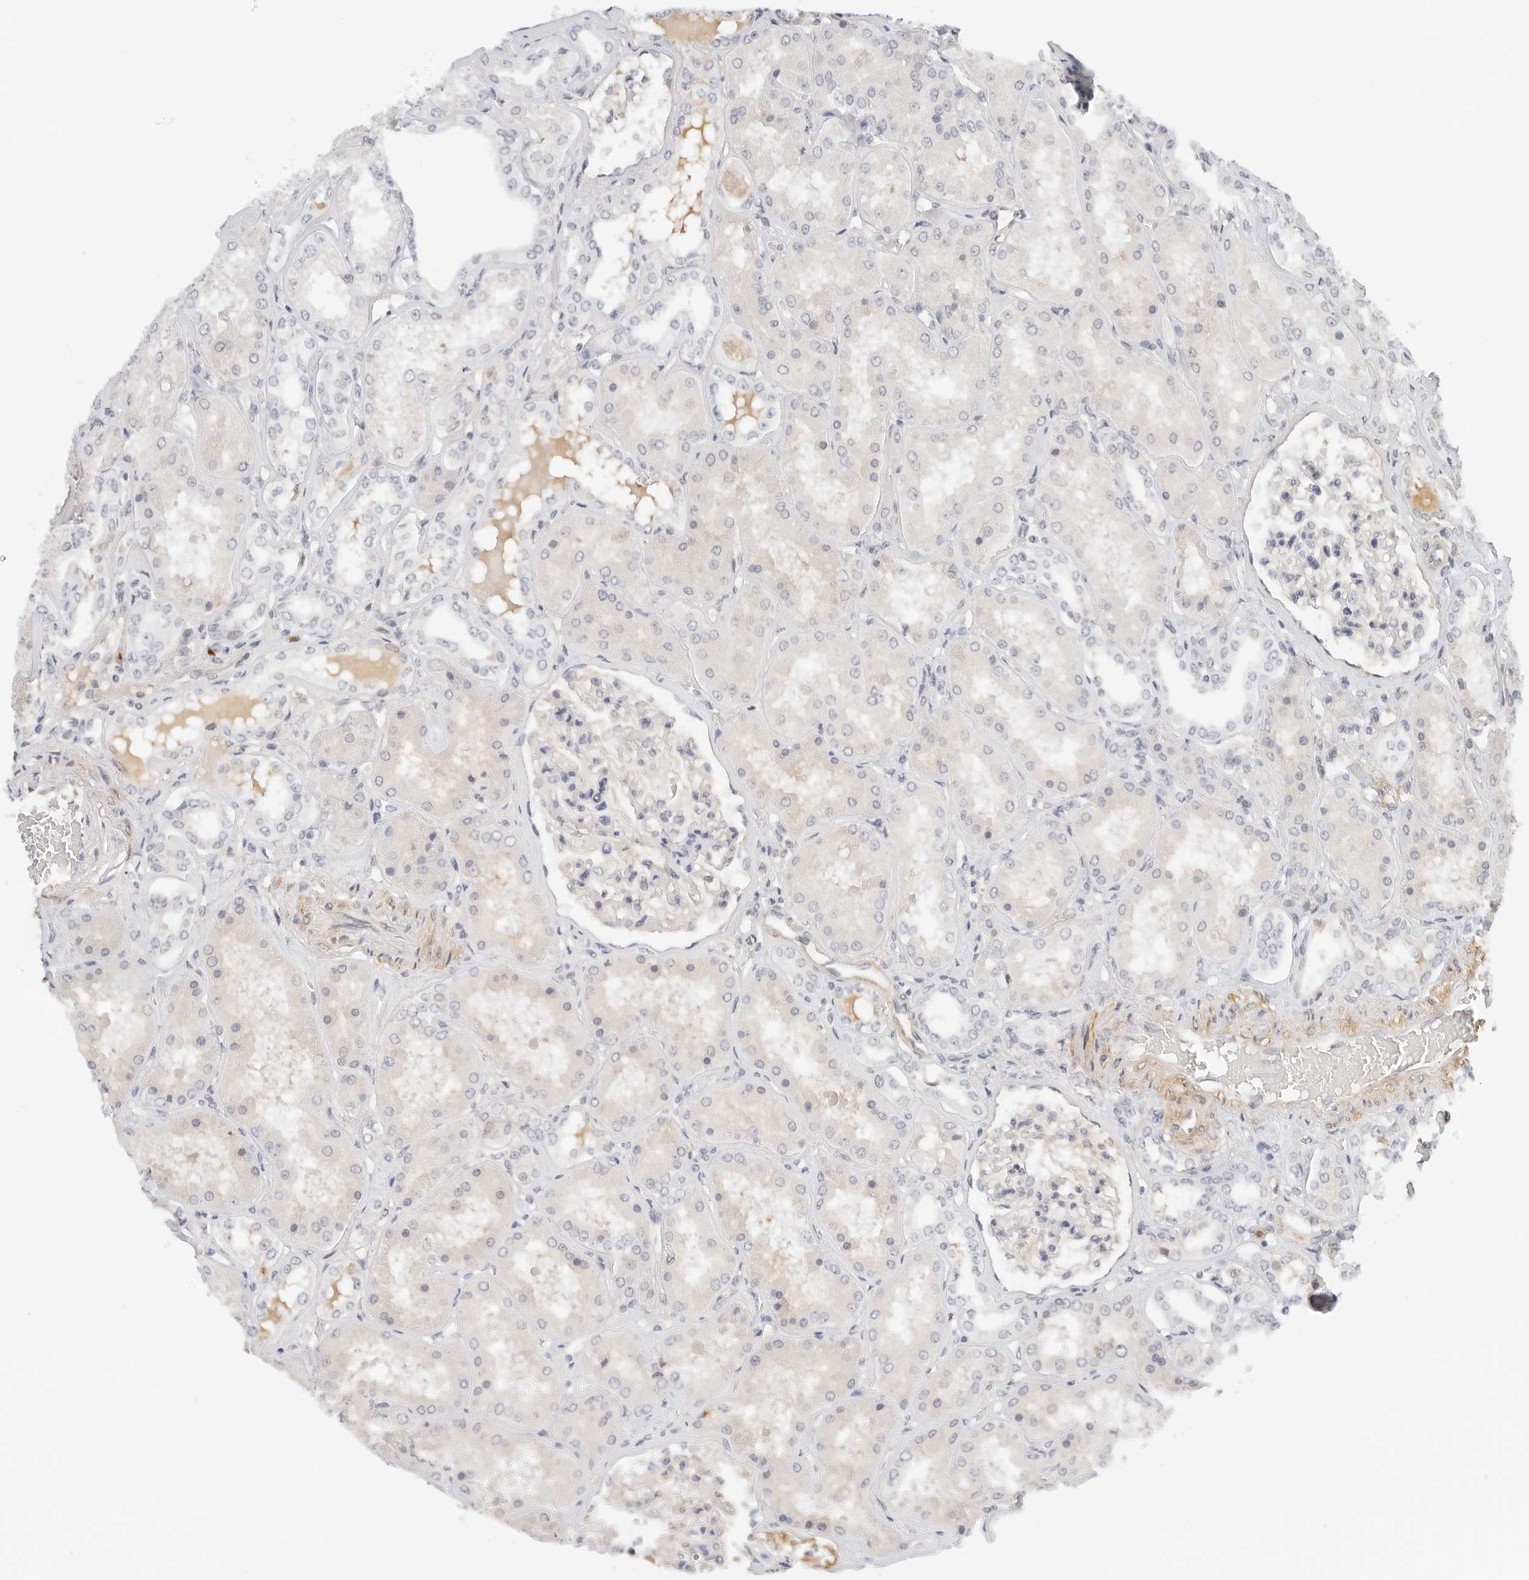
{"staining": {"intensity": "negative", "quantity": "none", "location": "none"}, "tissue": "kidney", "cell_type": "Cells in glomeruli", "image_type": "normal", "snomed": [{"axis": "morphology", "description": "Normal tissue, NOS"}, {"axis": "topography", "description": "Kidney"}], "caption": "Photomicrograph shows no significant protein staining in cells in glomeruli of benign kidney. (DAB (3,3'-diaminobenzidine) immunohistochemistry visualized using brightfield microscopy, high magnification).", "gene": "PKDCC", "patient": {"sex": "female", "age": 56}}